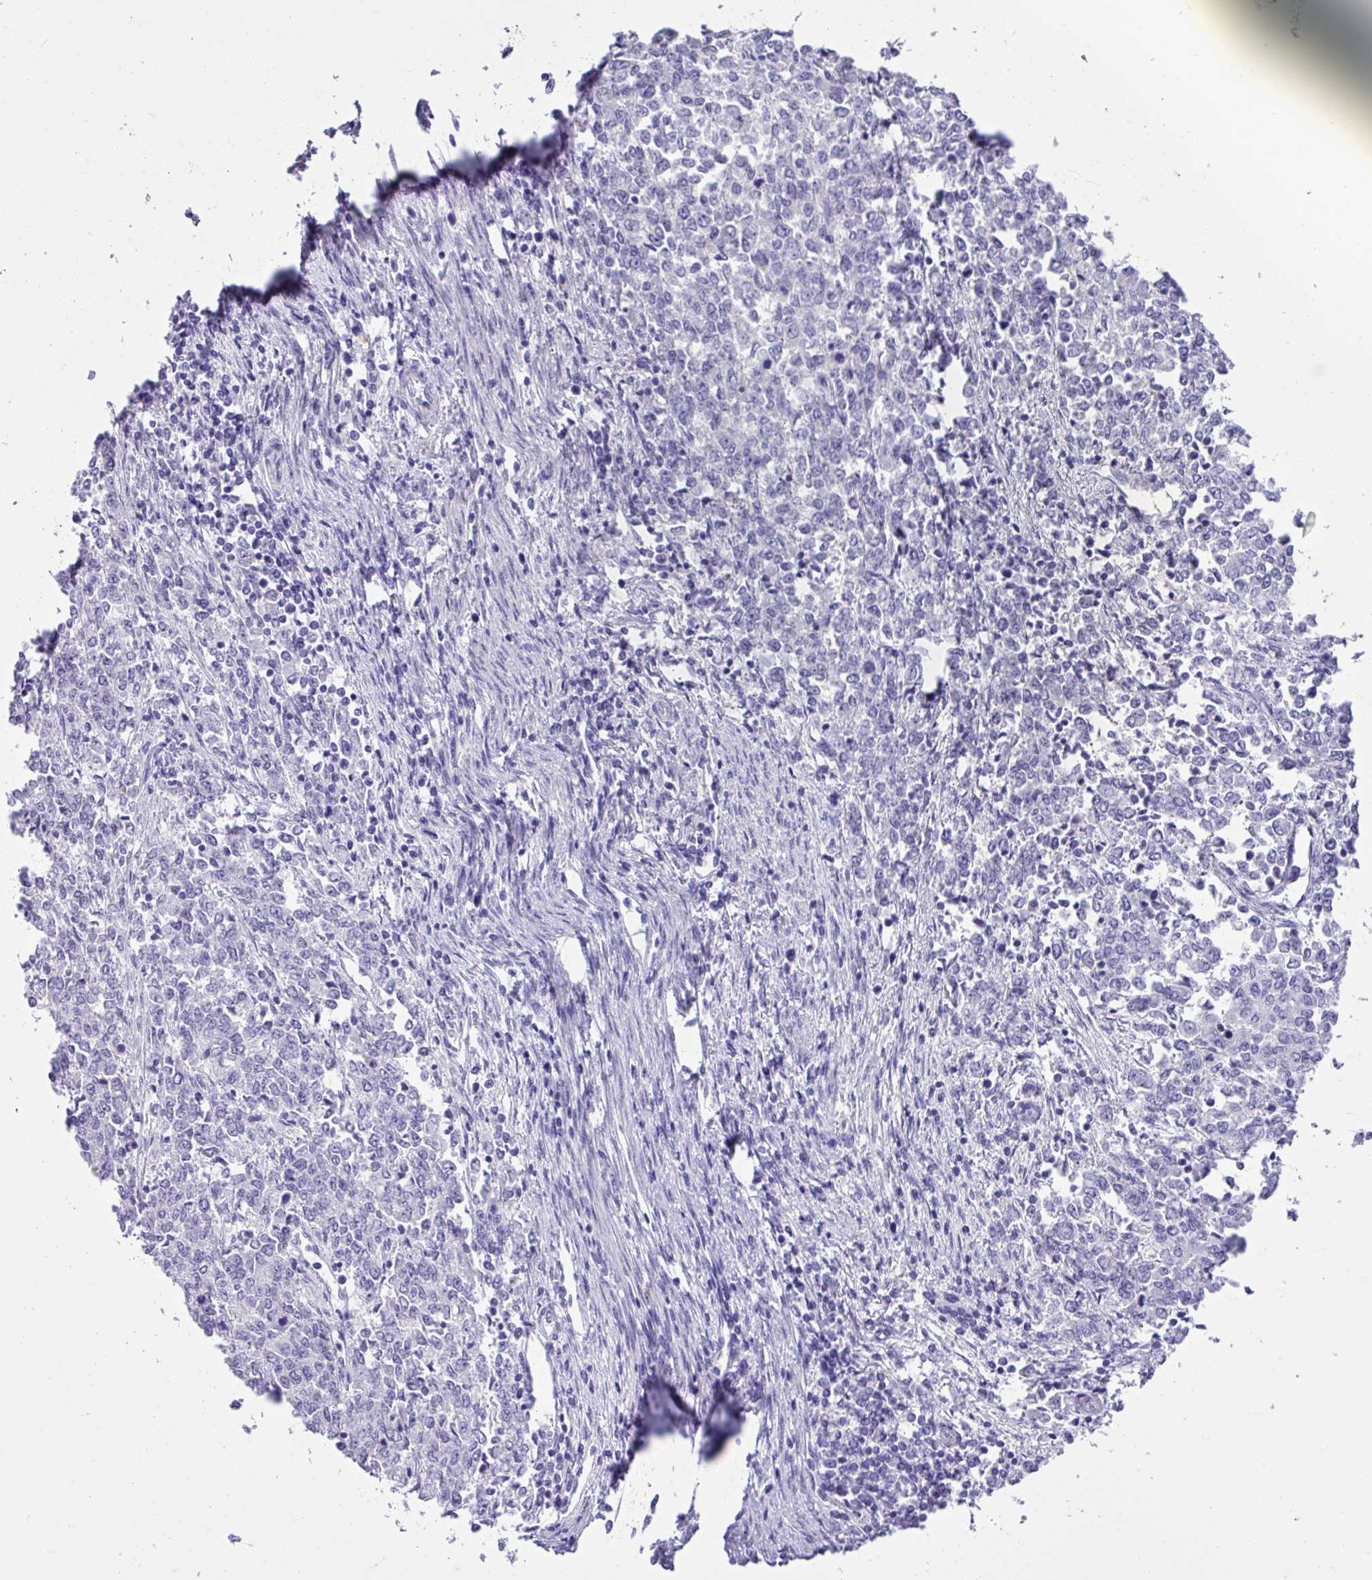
{"staining": {"intensity": "negative", "quantity": "none", "location": "none"}, "tissue": "endometrial cancer", "cell_type": "Tumor cells", "image_type": "cancer", "snomed": [{"axis": "morphology", "description": "Adenocarcinoma, NOS"}, {"axis": "topography", "description": "Endometrium"}], "caption": "Immunohistochemistry micrograph of endometrial adenocarcinoma stained for a protein (brown), which shows no expression in tumor cells.", "gene": "MRM2", "patient": {"sex": "female", "age": 50}}